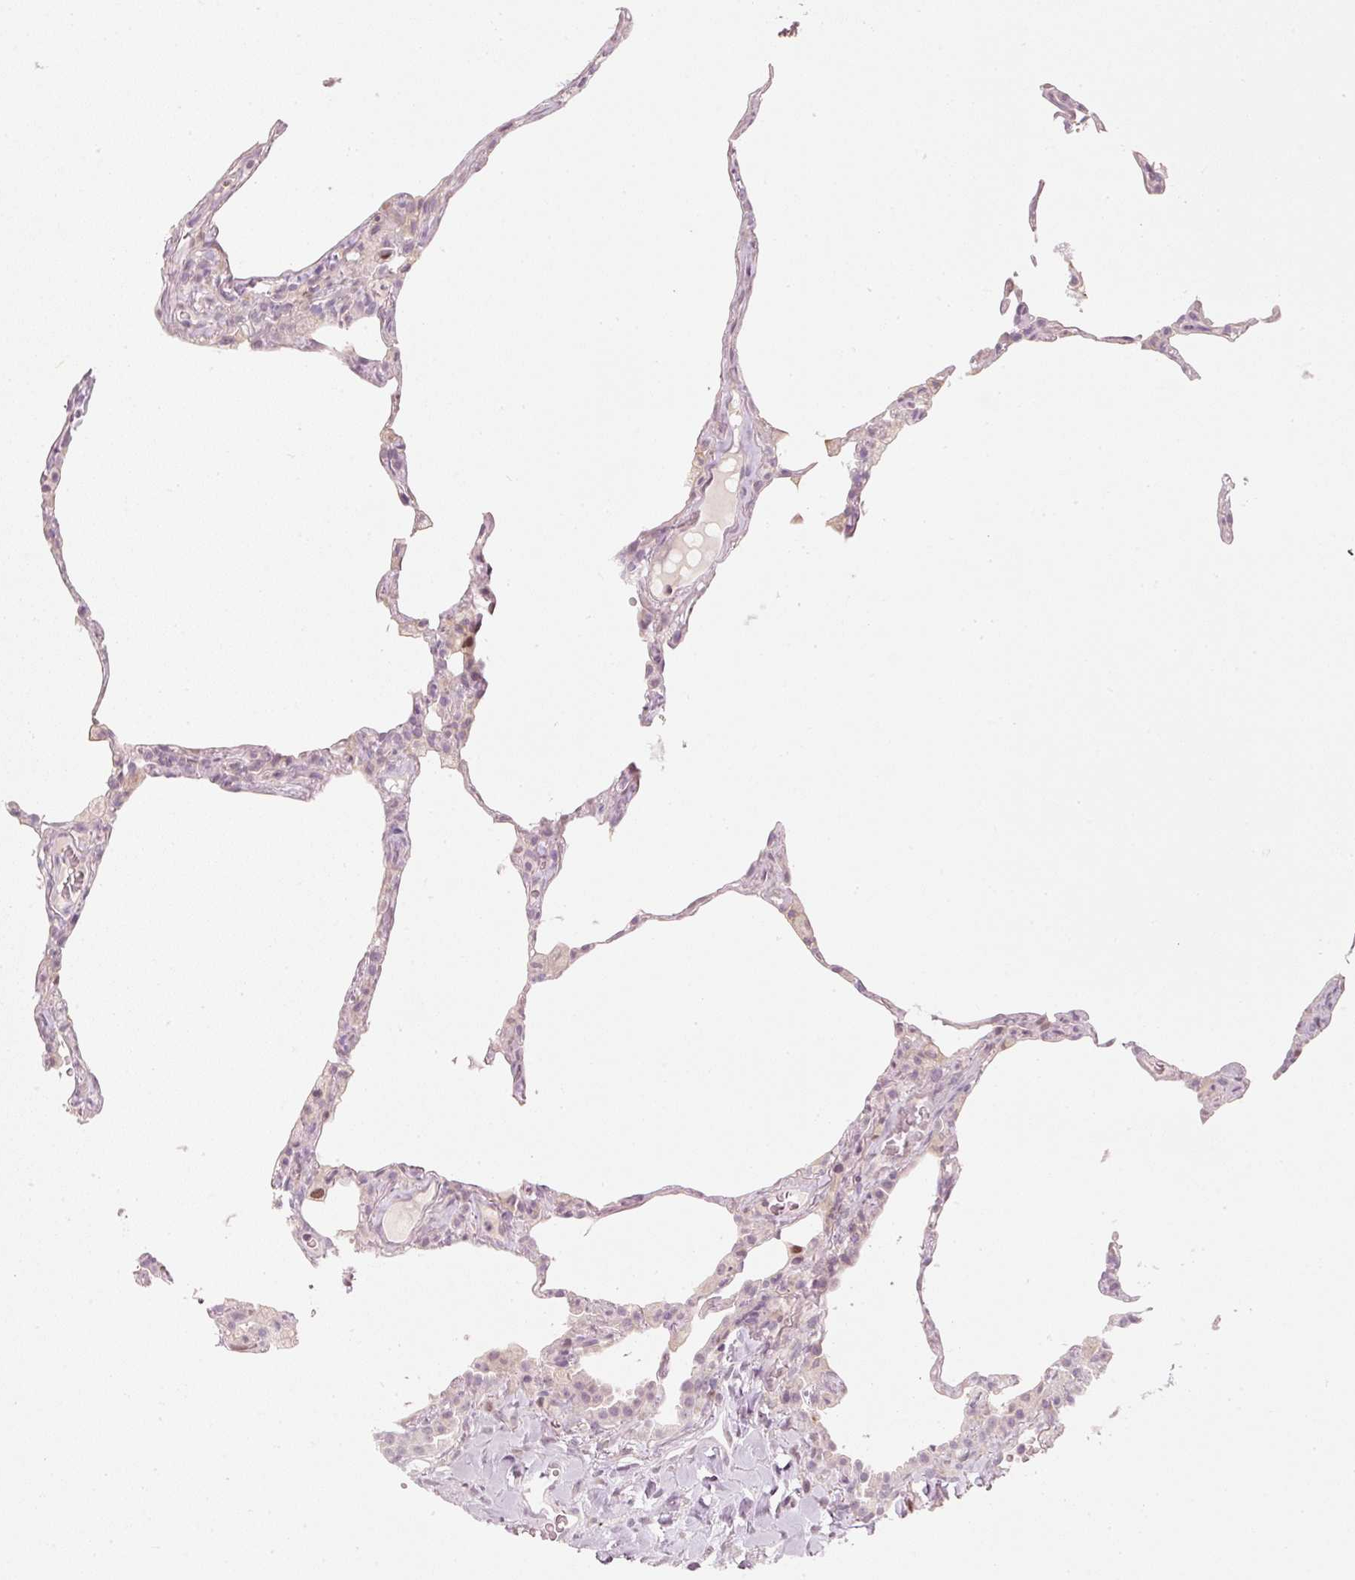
{"staining": {"intensity": "negative", "quantity": "none", "location": "none"}, "tissue": "lung", "cell_type": "Alveolar cells", "image_type": "normal", "snomed": [{"axis": "morphology", "description": "Normal tissue, NOS"}, {"axis": "topography", "description": "Lung"}], "caption": "IHC photomicrograph of unremarkable lung: human lung stained with DAB demonstrates no significant protein expression in alveolar cells.", "gene": "TREX2", "patient": {"sex": "female", "age": 57}}